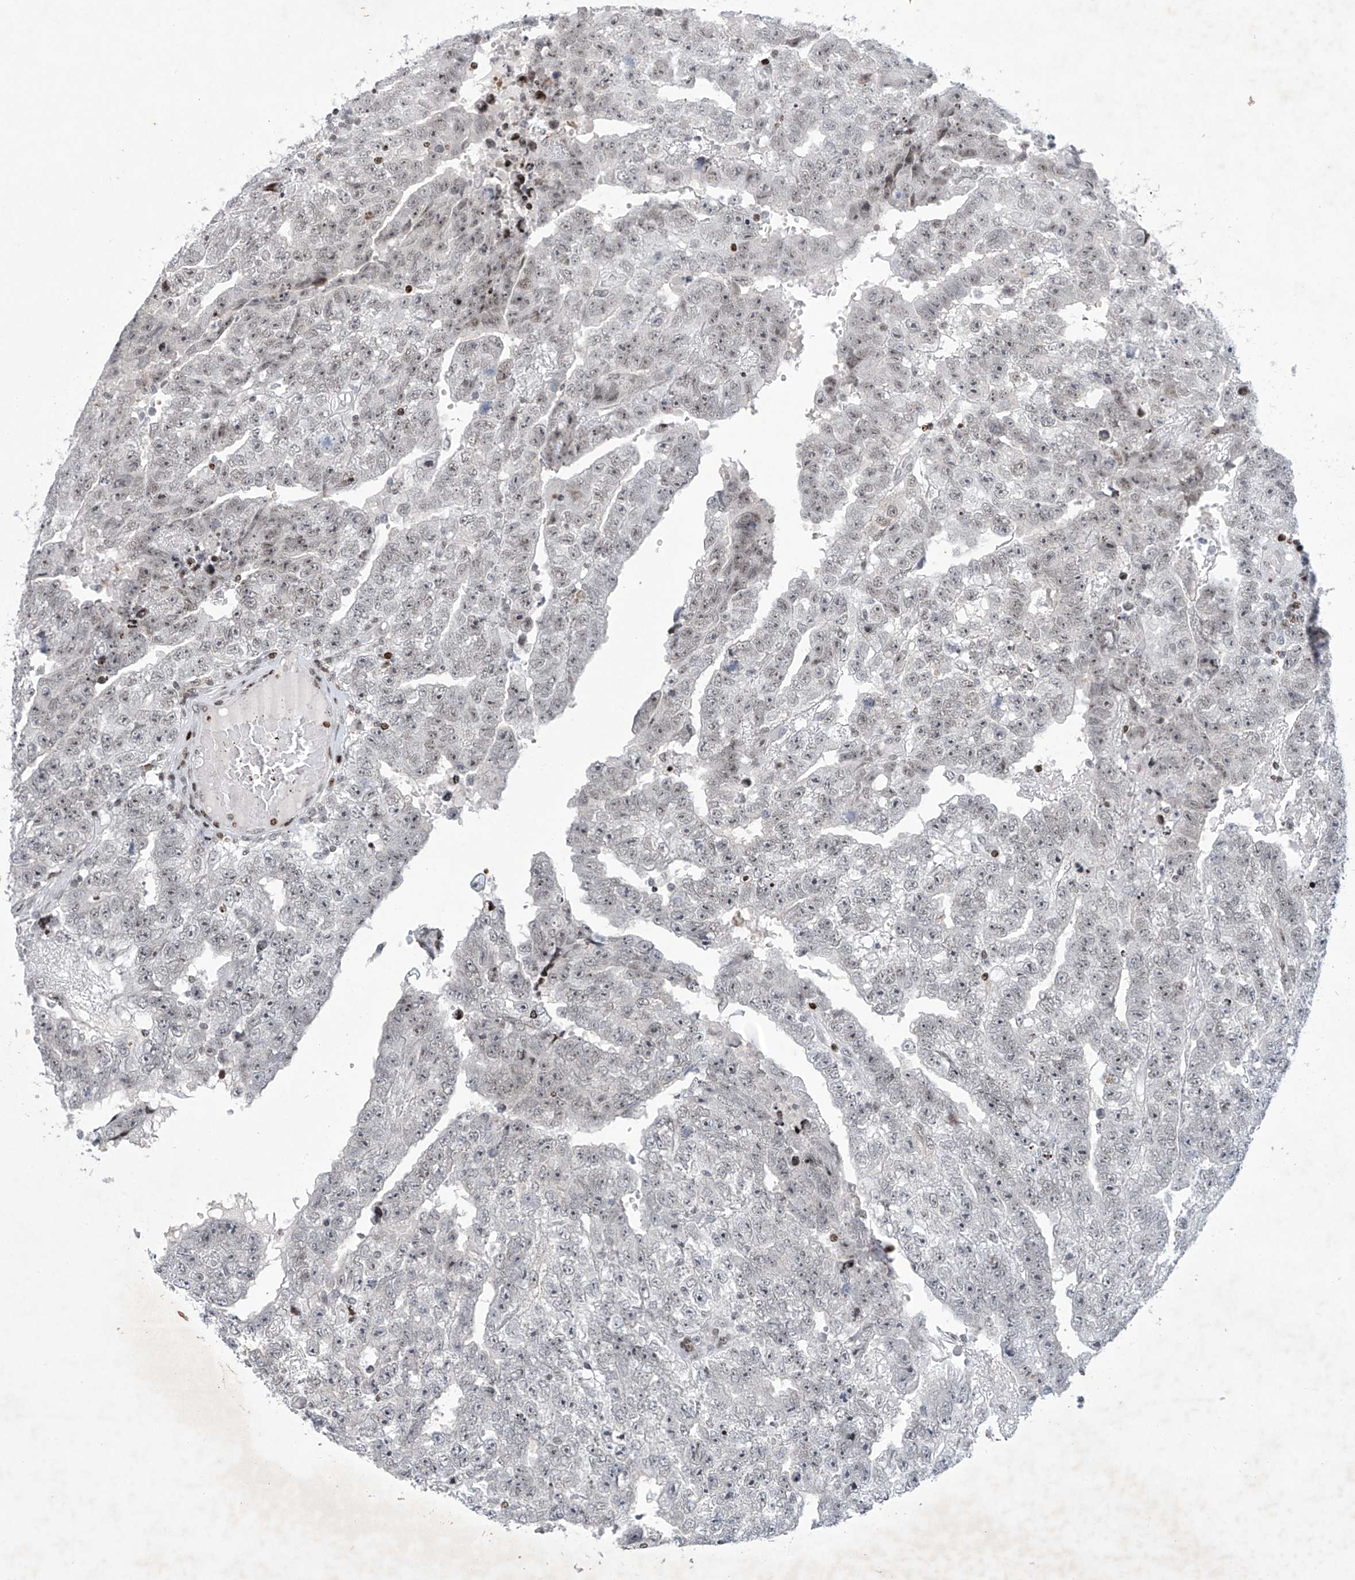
{"staining": {"intensity": "weak", "quantity": "25%-75%", "location": "nuclear"}, "tissue": "testis cancer", "cell_type": "Tumor cells", "image_type": "cancer", "snomed": [{"axis": "morphology", "description": "Carcinoma, Embryonal, NOS"}, {"axis": "topography", "description": "Testis"}], "caption": "An immunohistochemistry histopathology image of tumor tissue is shown. Protein staining in brown shows weak nuclear positivity in embryonal carcinoma (testis) within tumor cells.", "gene": "RFX7", "patient": {"sex": "male", "age": 25}}